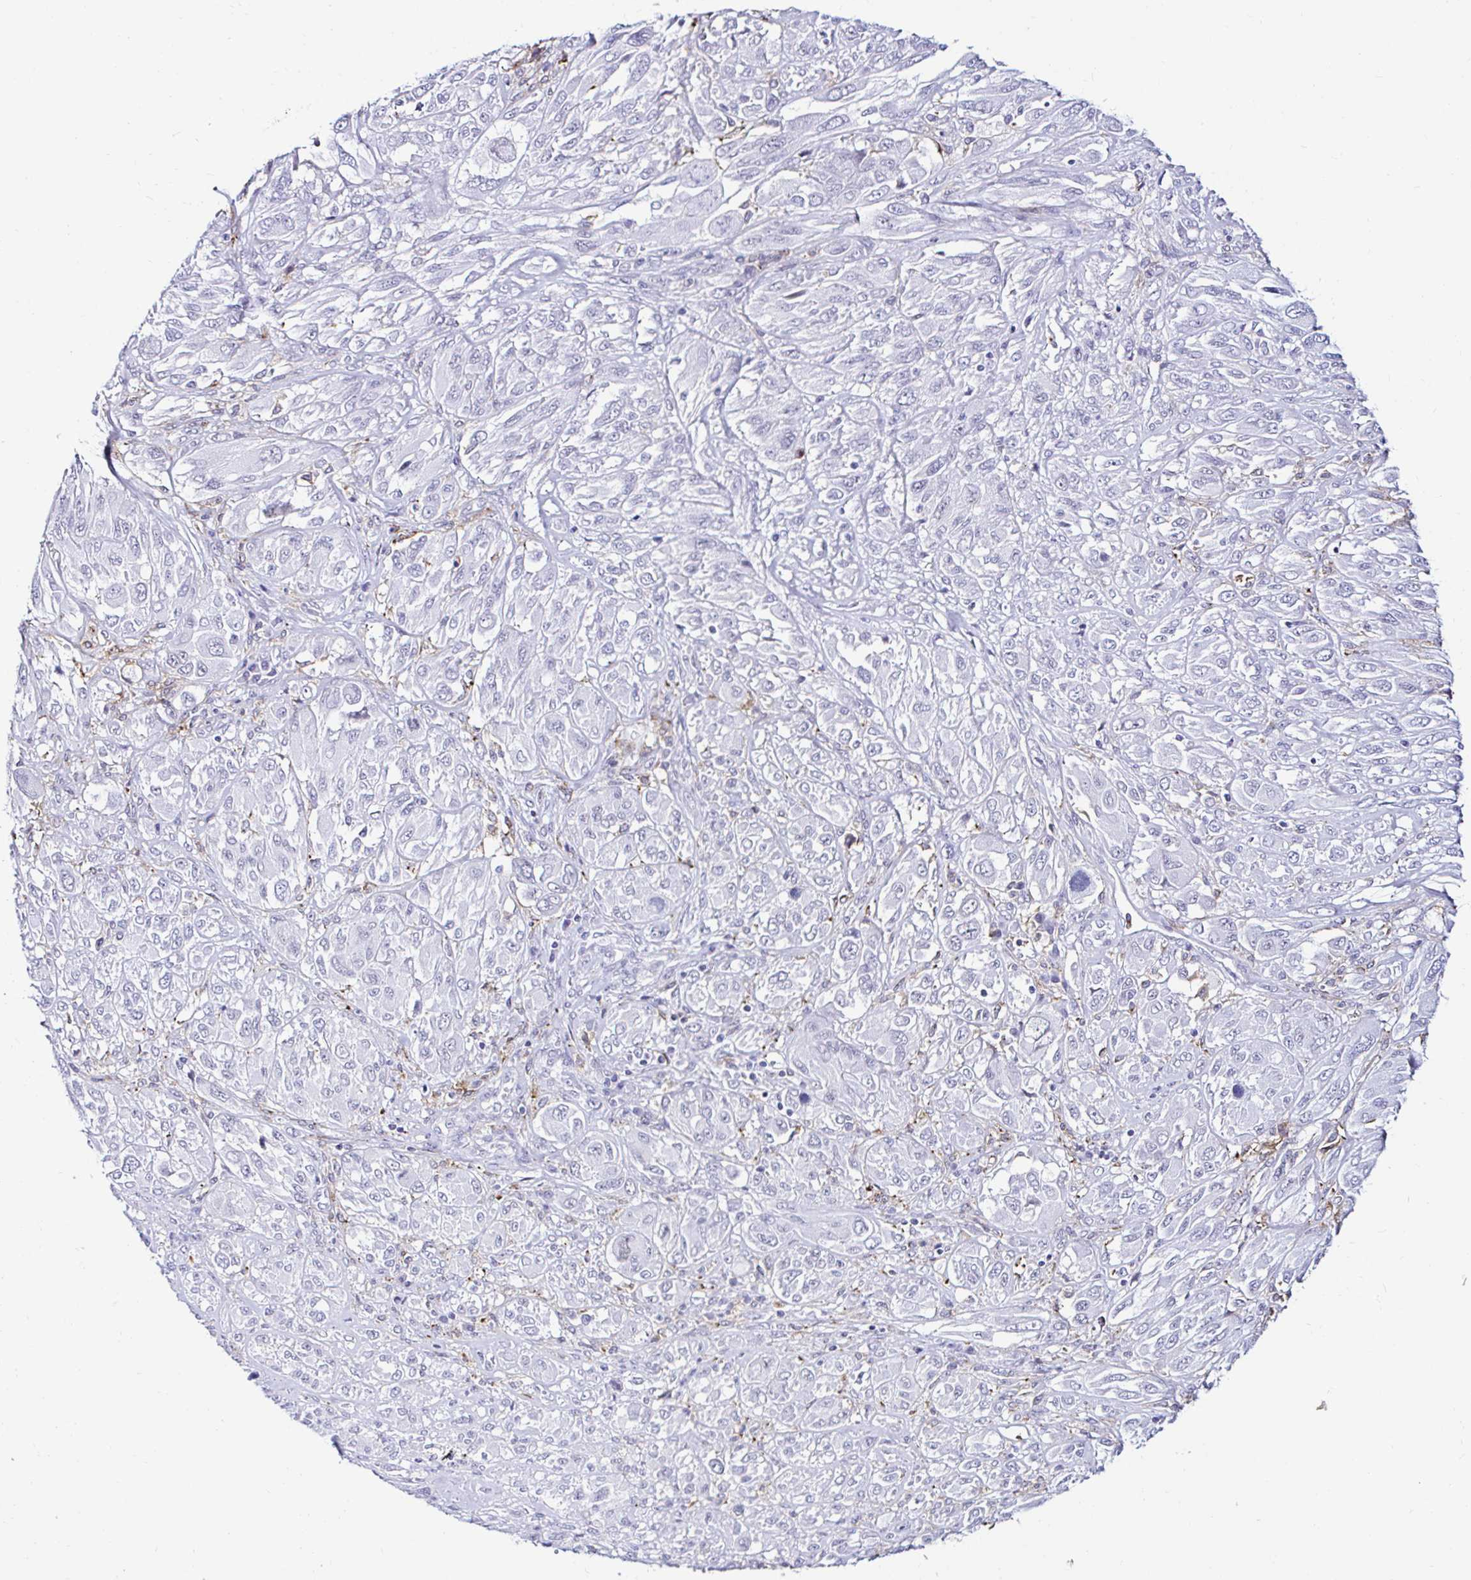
{"staining": {"intensity": "negative", "quantity": "none", "location": "none"}, "tissue": "melanoma", "cell_type": "Tumor cells", "image_type": "cancer", "snomed": [{"axis": "morphology", "description": "Malignant melanoma, NOS"}, {"axis": "topography", "description": "Skin"}], "caption": "IHC of human melanoma exhibits no expression in tumor cells. (DAB (3,3'-diaminobenzidine) immunohistochemistry with hematoxylin counter stain).", "gene": "CYBB", "patient": {"sex": "female", "age": 91}}